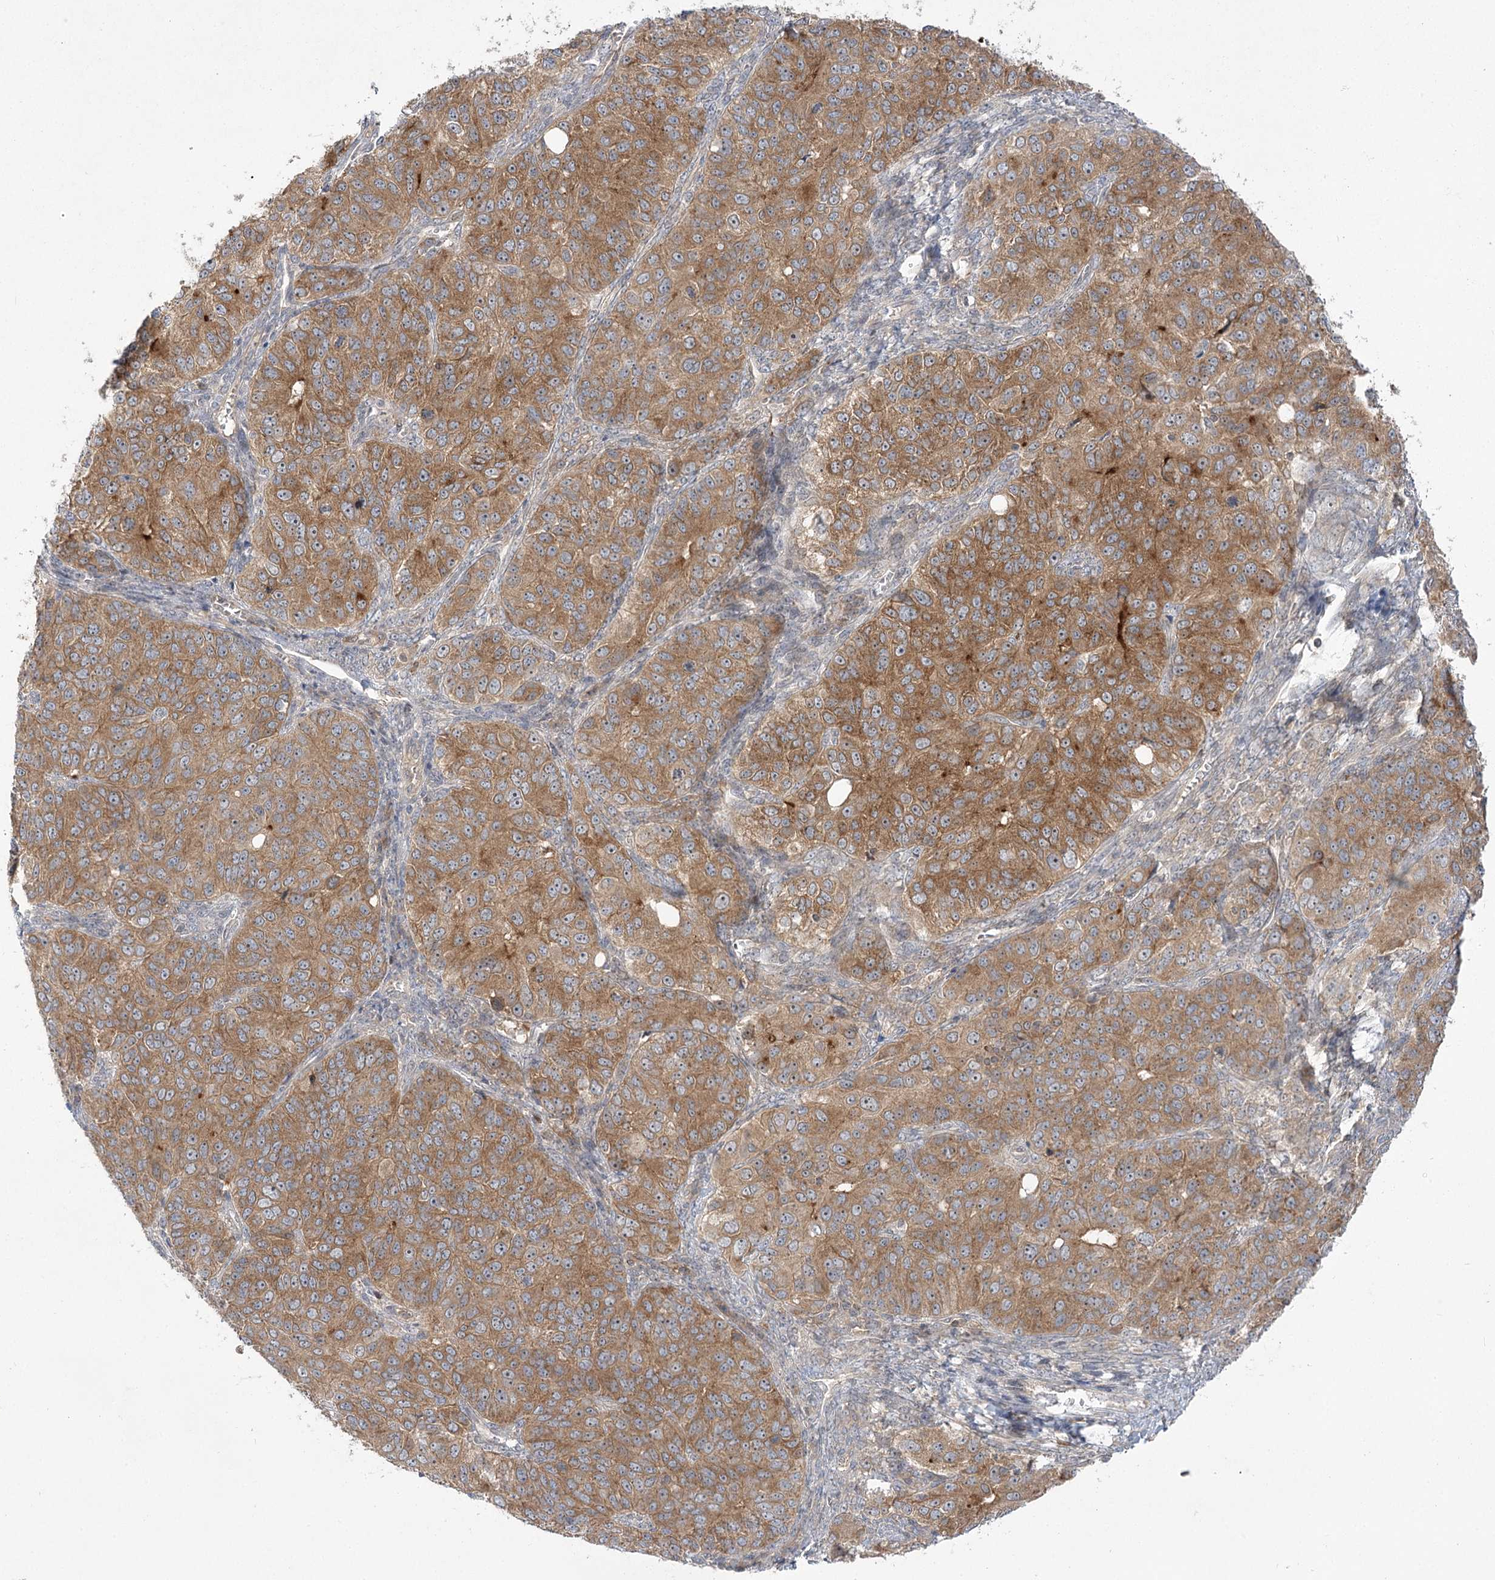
{"staining": {"intensity": "moderate", "quantity": ">75%", "location": "cytoplasmic/membranous"}, "tissue": "ovarian cancer", "cell_type": "Tumor cells", "image_type": "cancer", "snomed": [{"axis": "morphology", "description": "Carcinoma, endometroid"}, {"axis": "topography", "description": "Ovary"}], "caption": "Immunohistochemical staining of ovarian cancer (endometroid carcinoma) shows moderate cytoplasmic/membranous protein positivity in about >75% of tumor cells. Nuclei are stained in blue.", "gene": "SYTL1", "patient": {"sex": "female", "age": 51}}